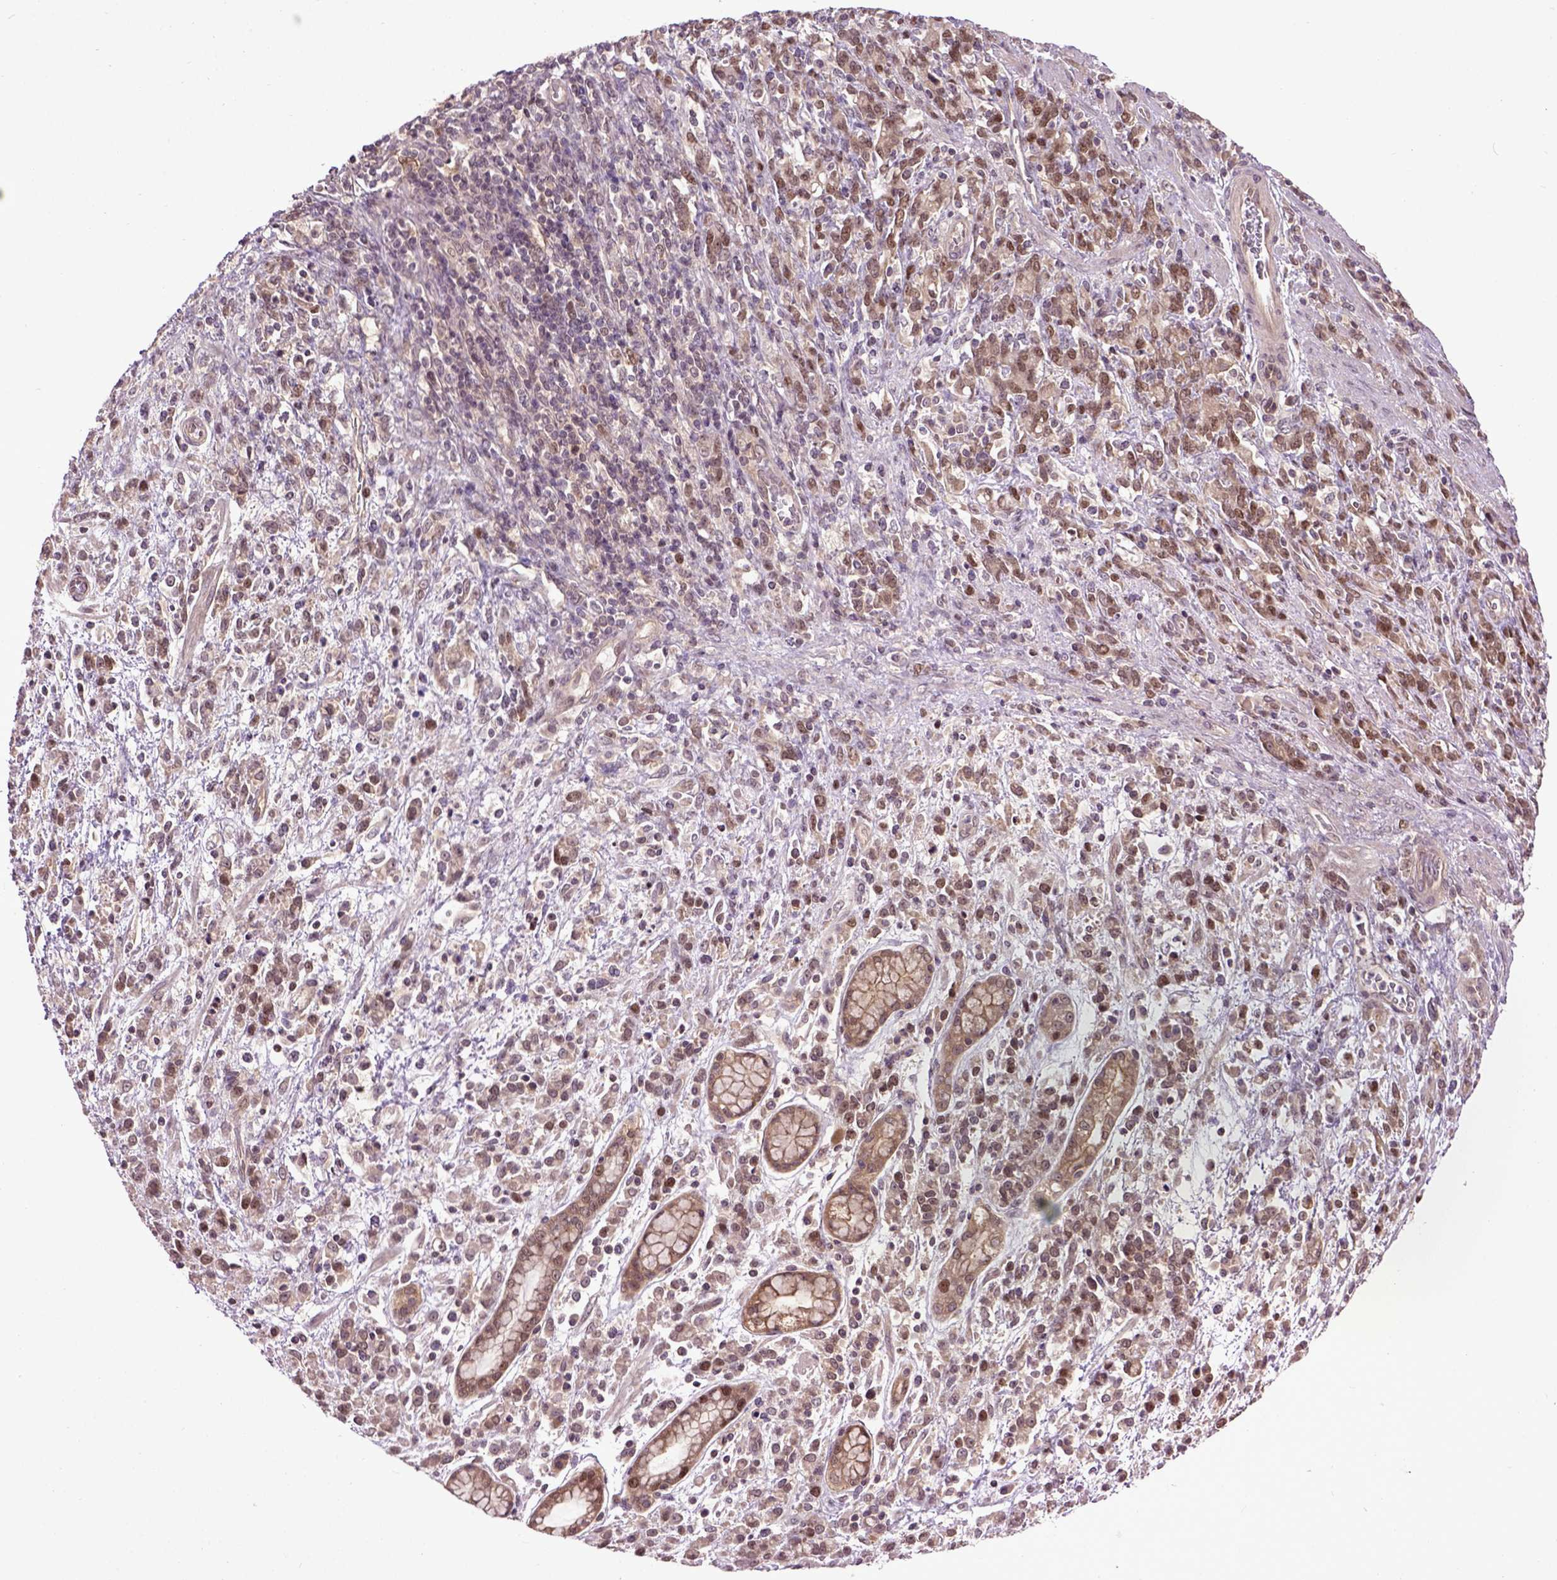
{"staining": {"intensity": "moderate", "quantity": ">75%", "location": "cytoplasmic/membranous,nuclear"}, "tissue": "stomach cancer", "cell_type": "Tumor cells", "image_type": "cancer", "snomed": [{"axis": "morphology", "description": "Adenocarcinoma, NOS"}, {"axis": "topography", "description": "Stomach"}], "caption": "IHC (DAB) staining of human stomach cancer reveals moderate cytoplasmic/membranous and nuclear protein staining in about >75% of tumor cells. (Brightfield microscopy of DAB IHC at high magnification).", "gene": "WDR48", "patient": {"sex": "female", "age": 57}}